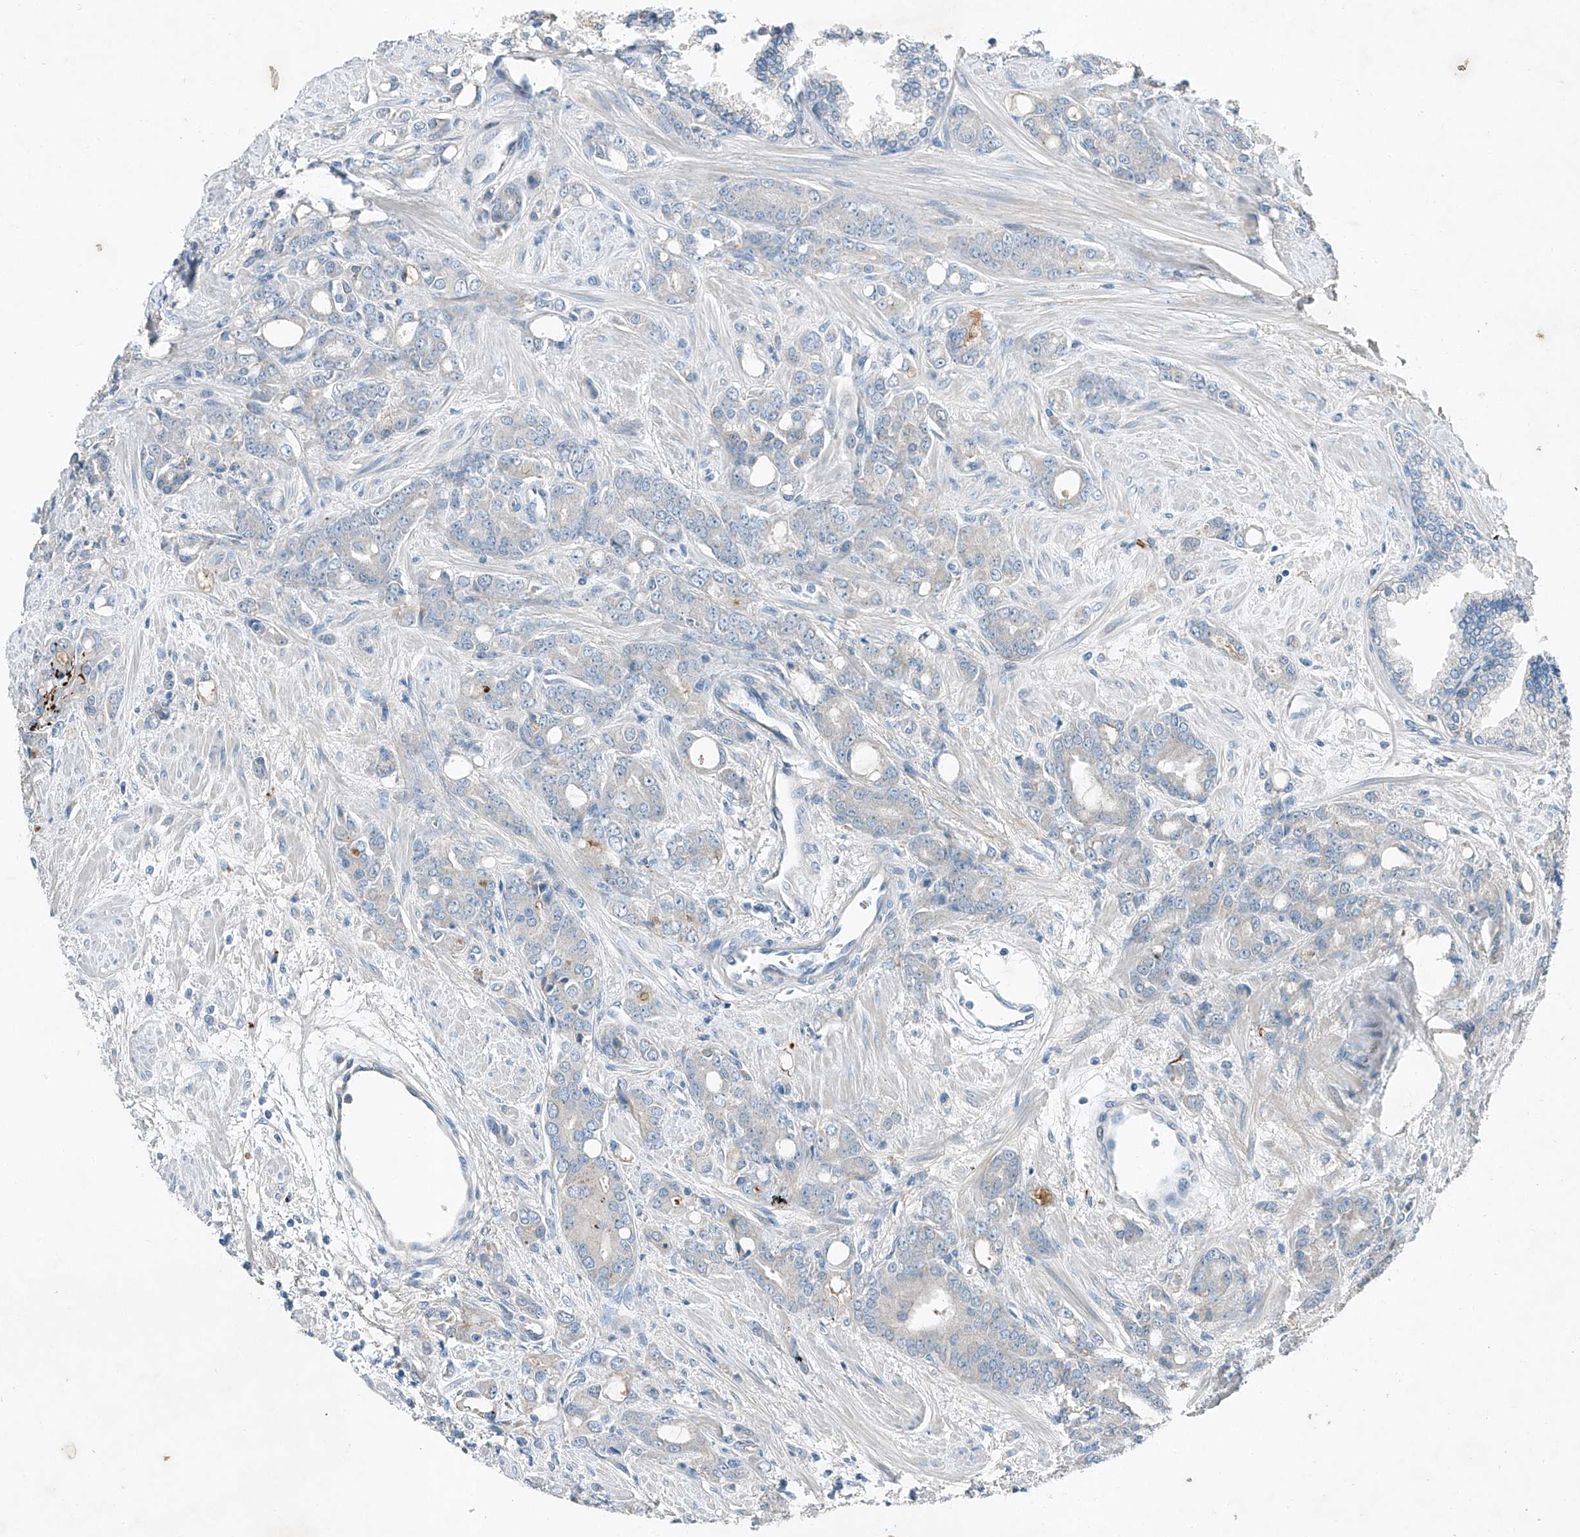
{"staining": {"intensity": "negative", "quantity": "none", "location": "none"}, "tissue": "prostate cancer", "cell_type": "Tumor cells", "image_type": "cancer", "snomed": [{"axis": "morphology", "description": "Adenocarcinoma, High grade"}, {"axis": "topography", "description": "Prostate"}], "caption": "Tumor cells are negative for protein expression in human prostate adenocarcinoma (high-grade).", "gene": "MDGA1", "patient": {"sex": "male", "age": 62}}